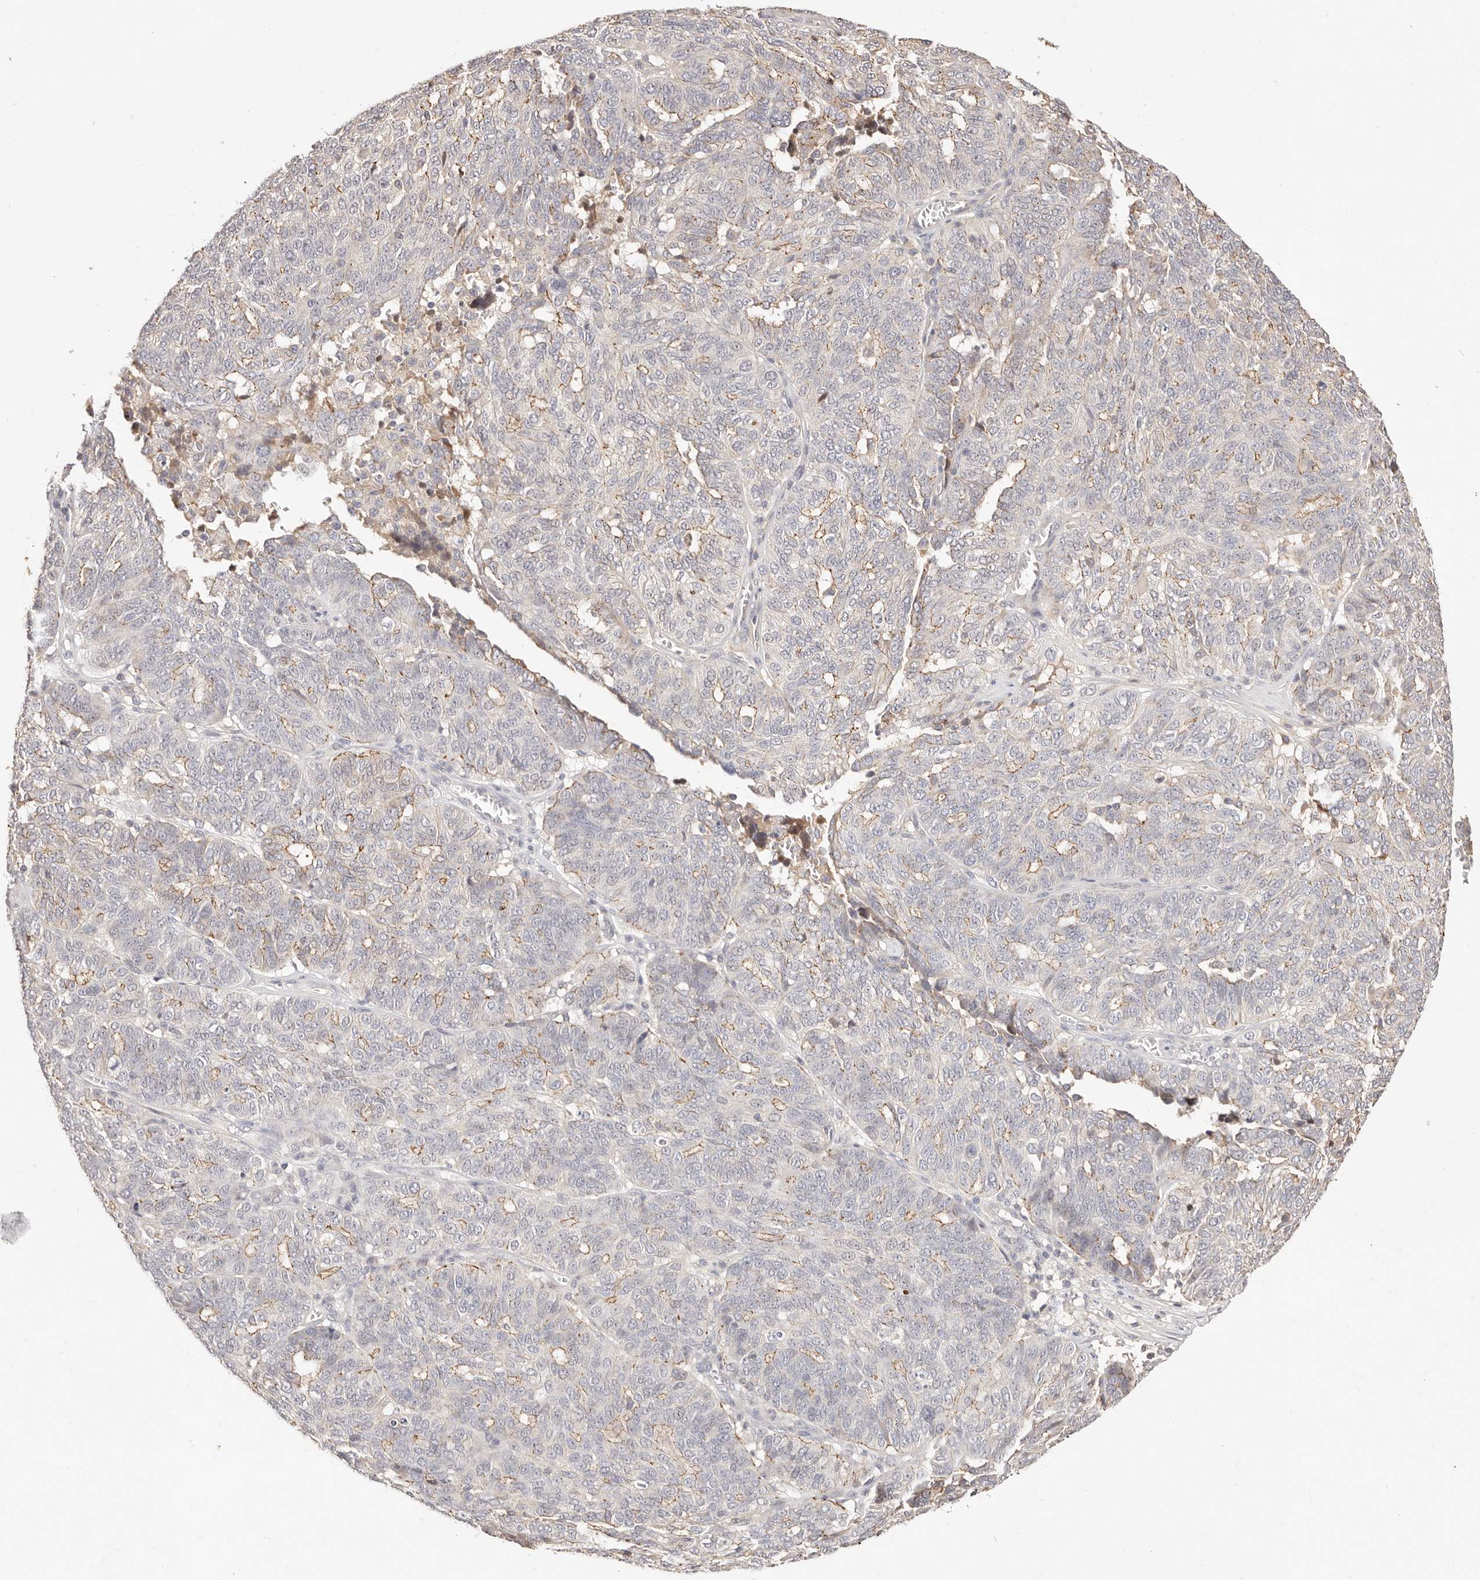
{"staining": {"intensity": "weak", "quantity": "<25%", "location": "cytoplasmic/membranous"}, "tissue": "ovarian cancer", "cell_type": "Tumor cells", "image_type": "cancer", "snomed": [{"axis": "morphology", "description": "Cystadenocarcinoma, serous, NOS"}, {"axis": "topography", "description": "Ovary"}], "caption": "Micrograph shows no significant protein staining in tumor cells of serous cystadenocarcinoma (ovarian).", "gene": "CXADR", "patient": {"sex": "female", "age": 59}}